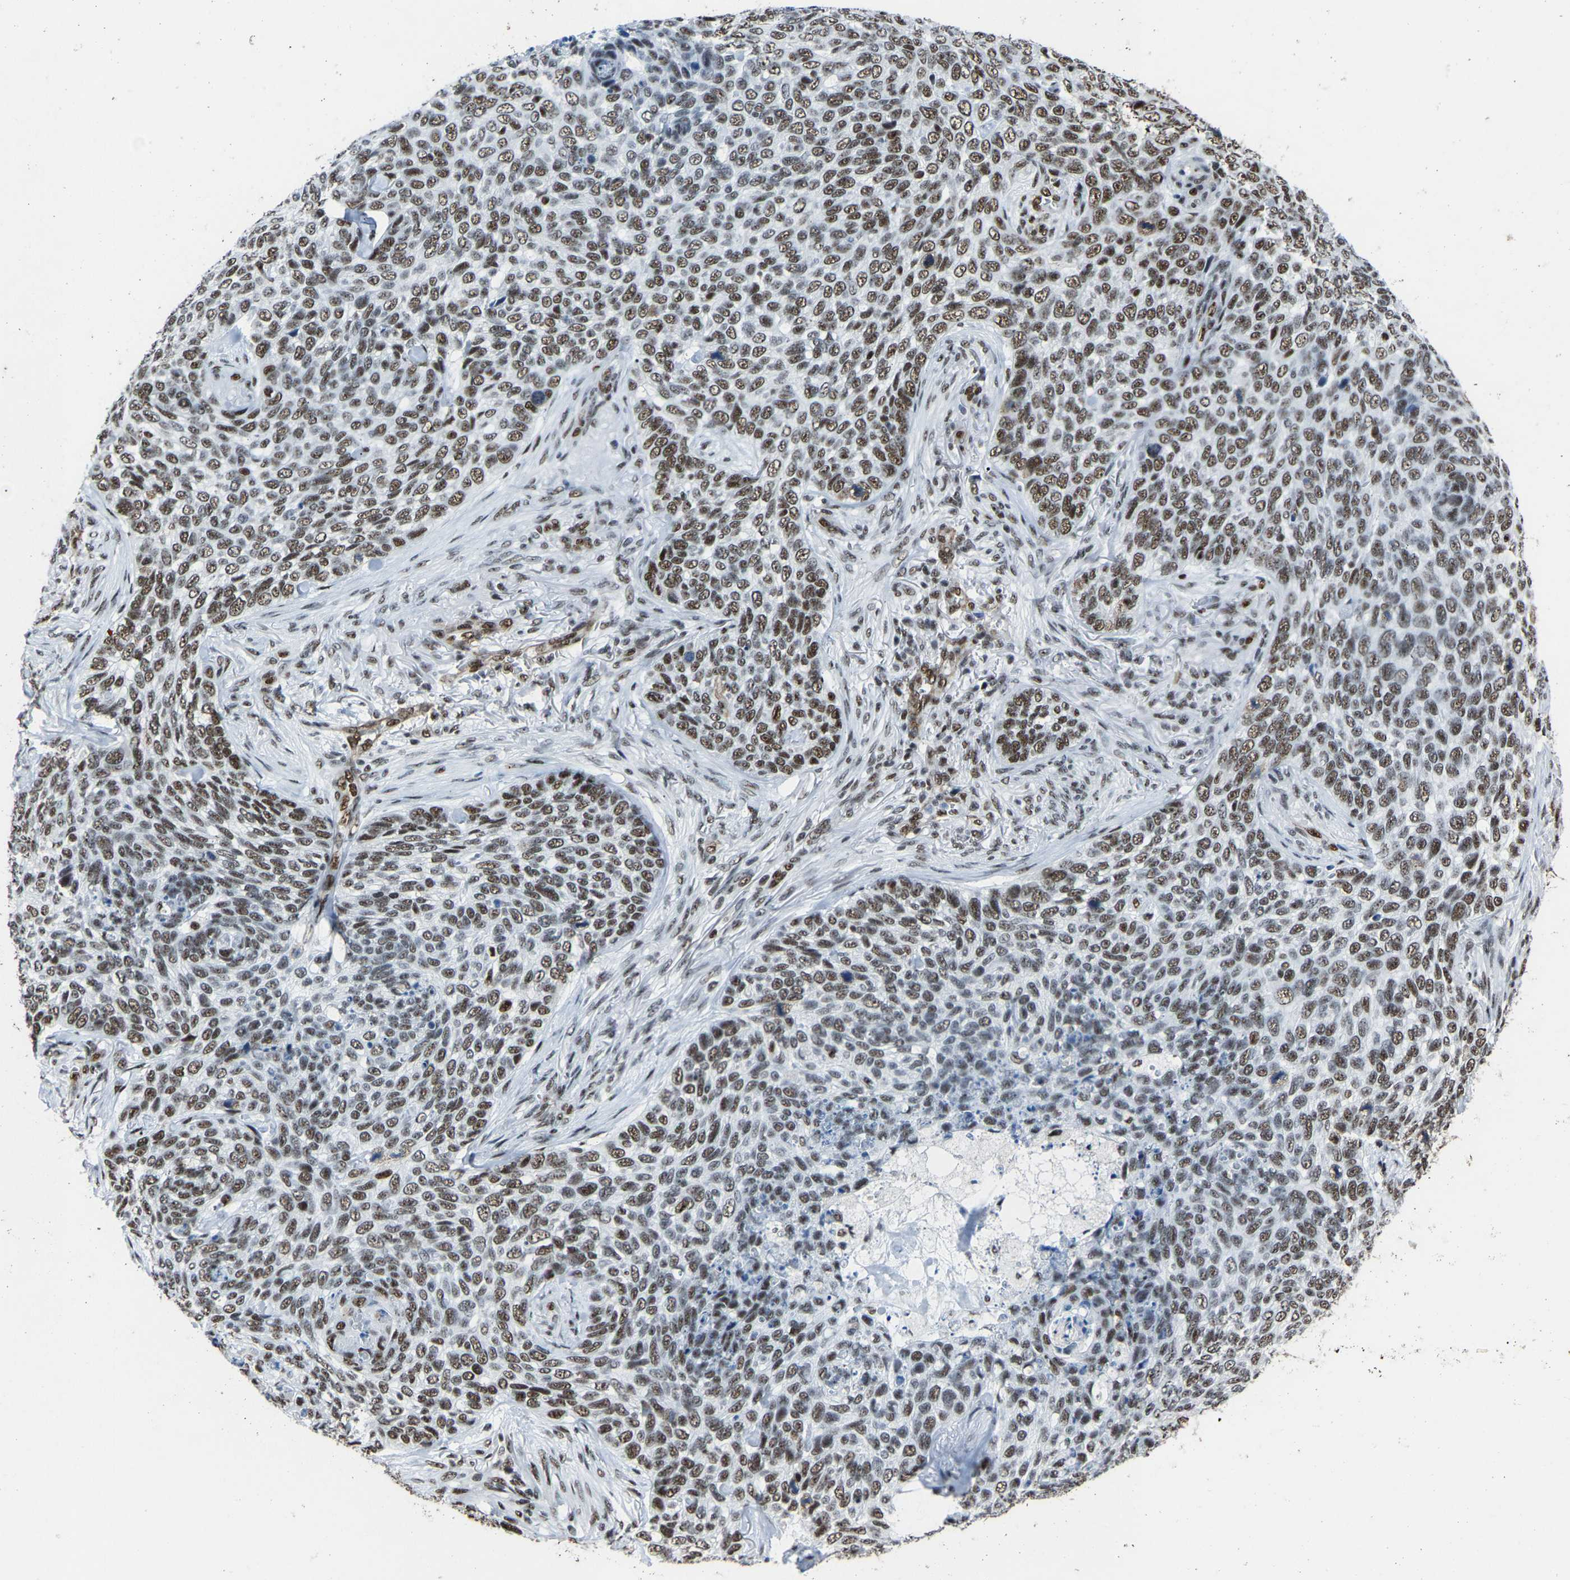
{"staining": {"intensity": "strong", "quantity": ">75%", "location": "nuclear"}, "tissue": "skin cancer", "cell_type": "Tumor cells", "image_type": "cancer", "snomed": [{"axis": "morphology", "description": "Basal cell carcinoma"}, {"axis": "topography", "description": "Skin"}], "caption": "Skin basal cell carcinoma stained with a protein marker shows strong staining in tumor cells.", "gene": "DDX5", "patient": {"sex": "female", "age": 64}}